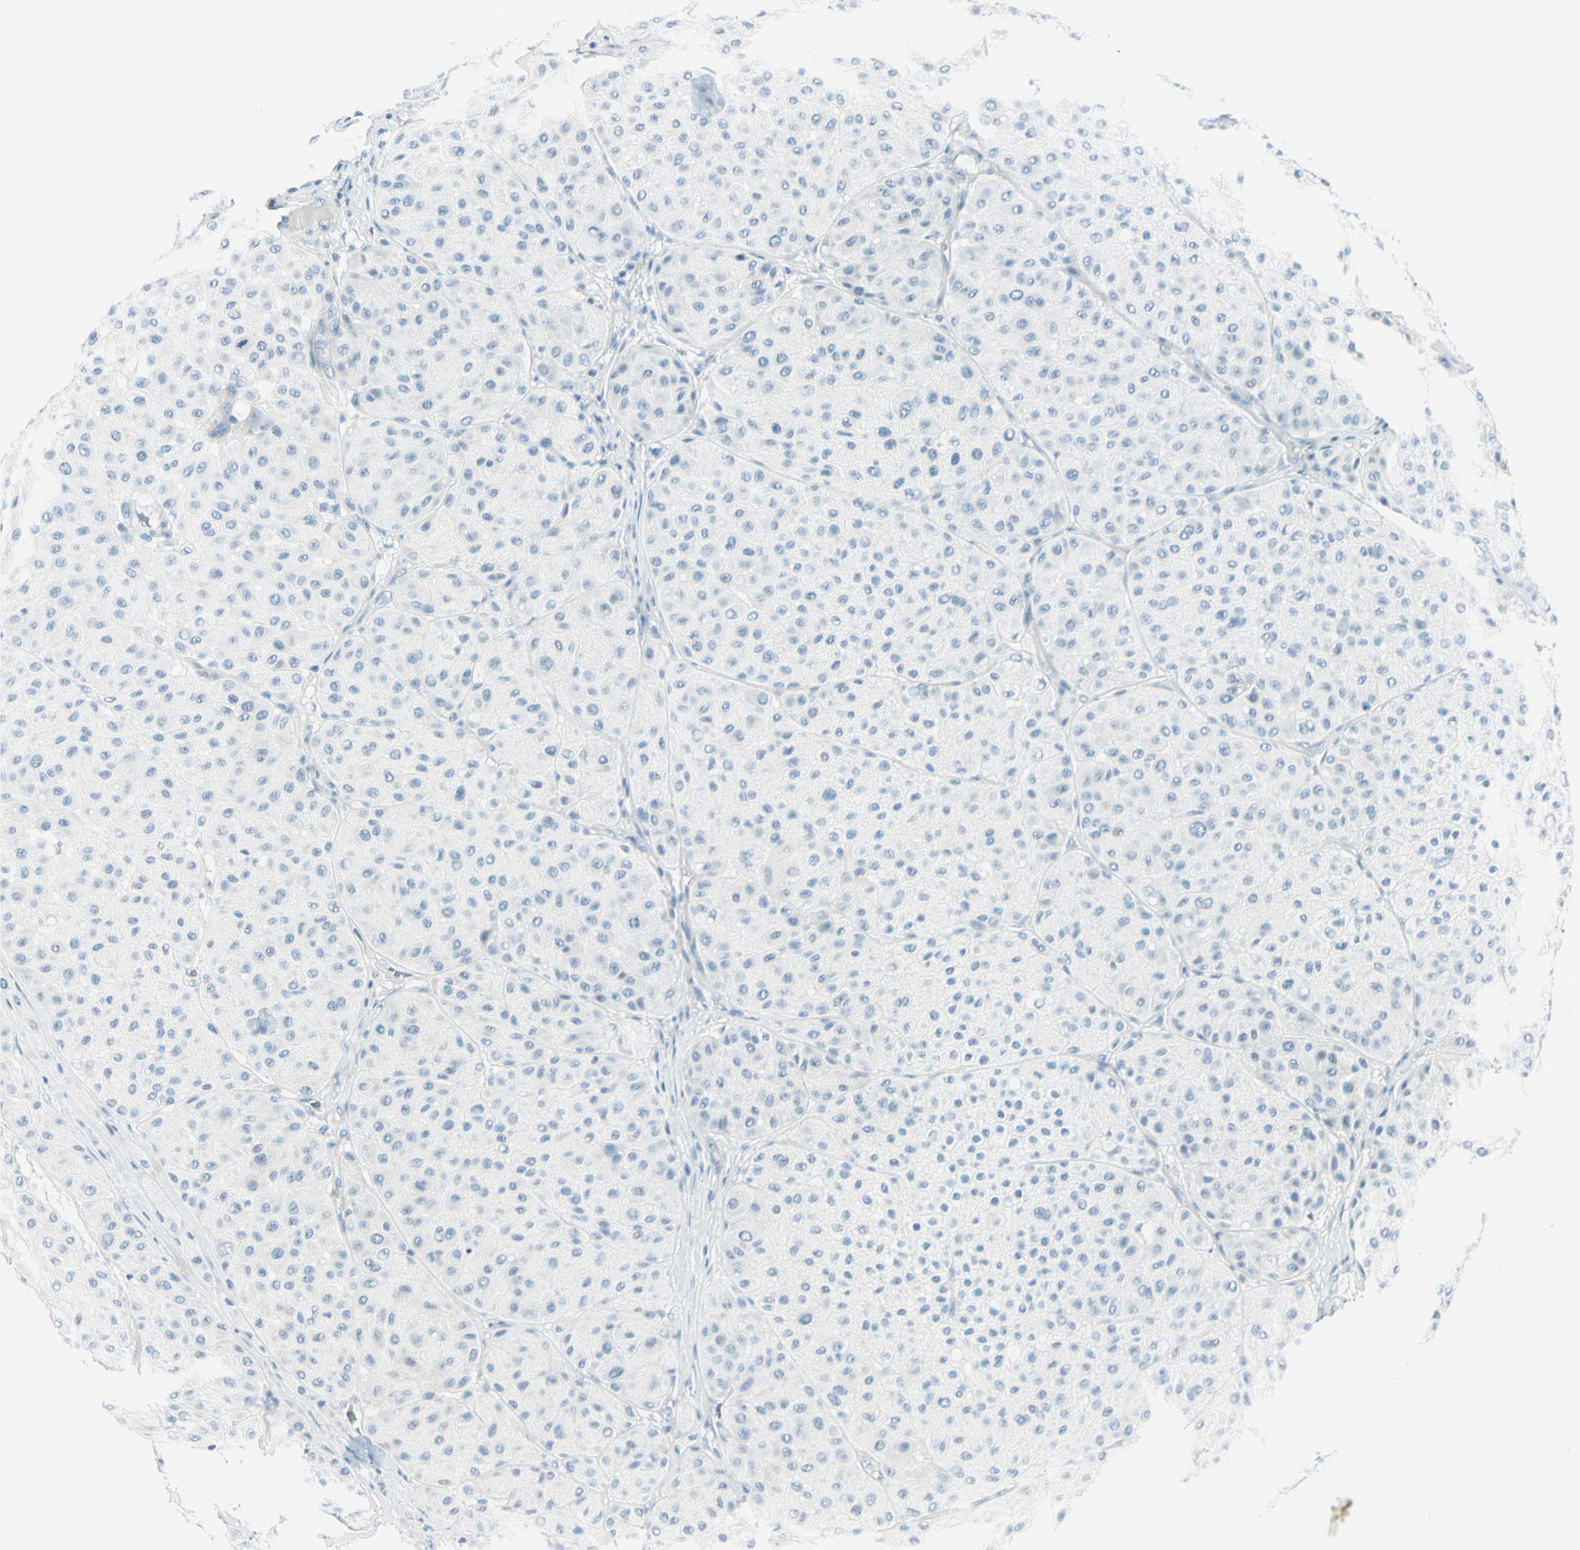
{"staining": {"intensity": "negative", "quantity": "none", "location": "none"}, "tissue": "melanoma", "cell_type": "Tumor cells", "image_type": "cancer", "snomed": [{"axis": "morphology", "description": "Normal tissue, NOS"}, {"axis": "morphology", "description": "Malignant melanoma, Metastatic site"}, {"axis": "topography", "description": "Skin"}], "caption": "Protein analysis of malignant melanoma (metastatic site) exhibits no significant expression in tumor cells.", "gene": "ZSCAN1", "patient": {"sex": "male", "age": 41}}